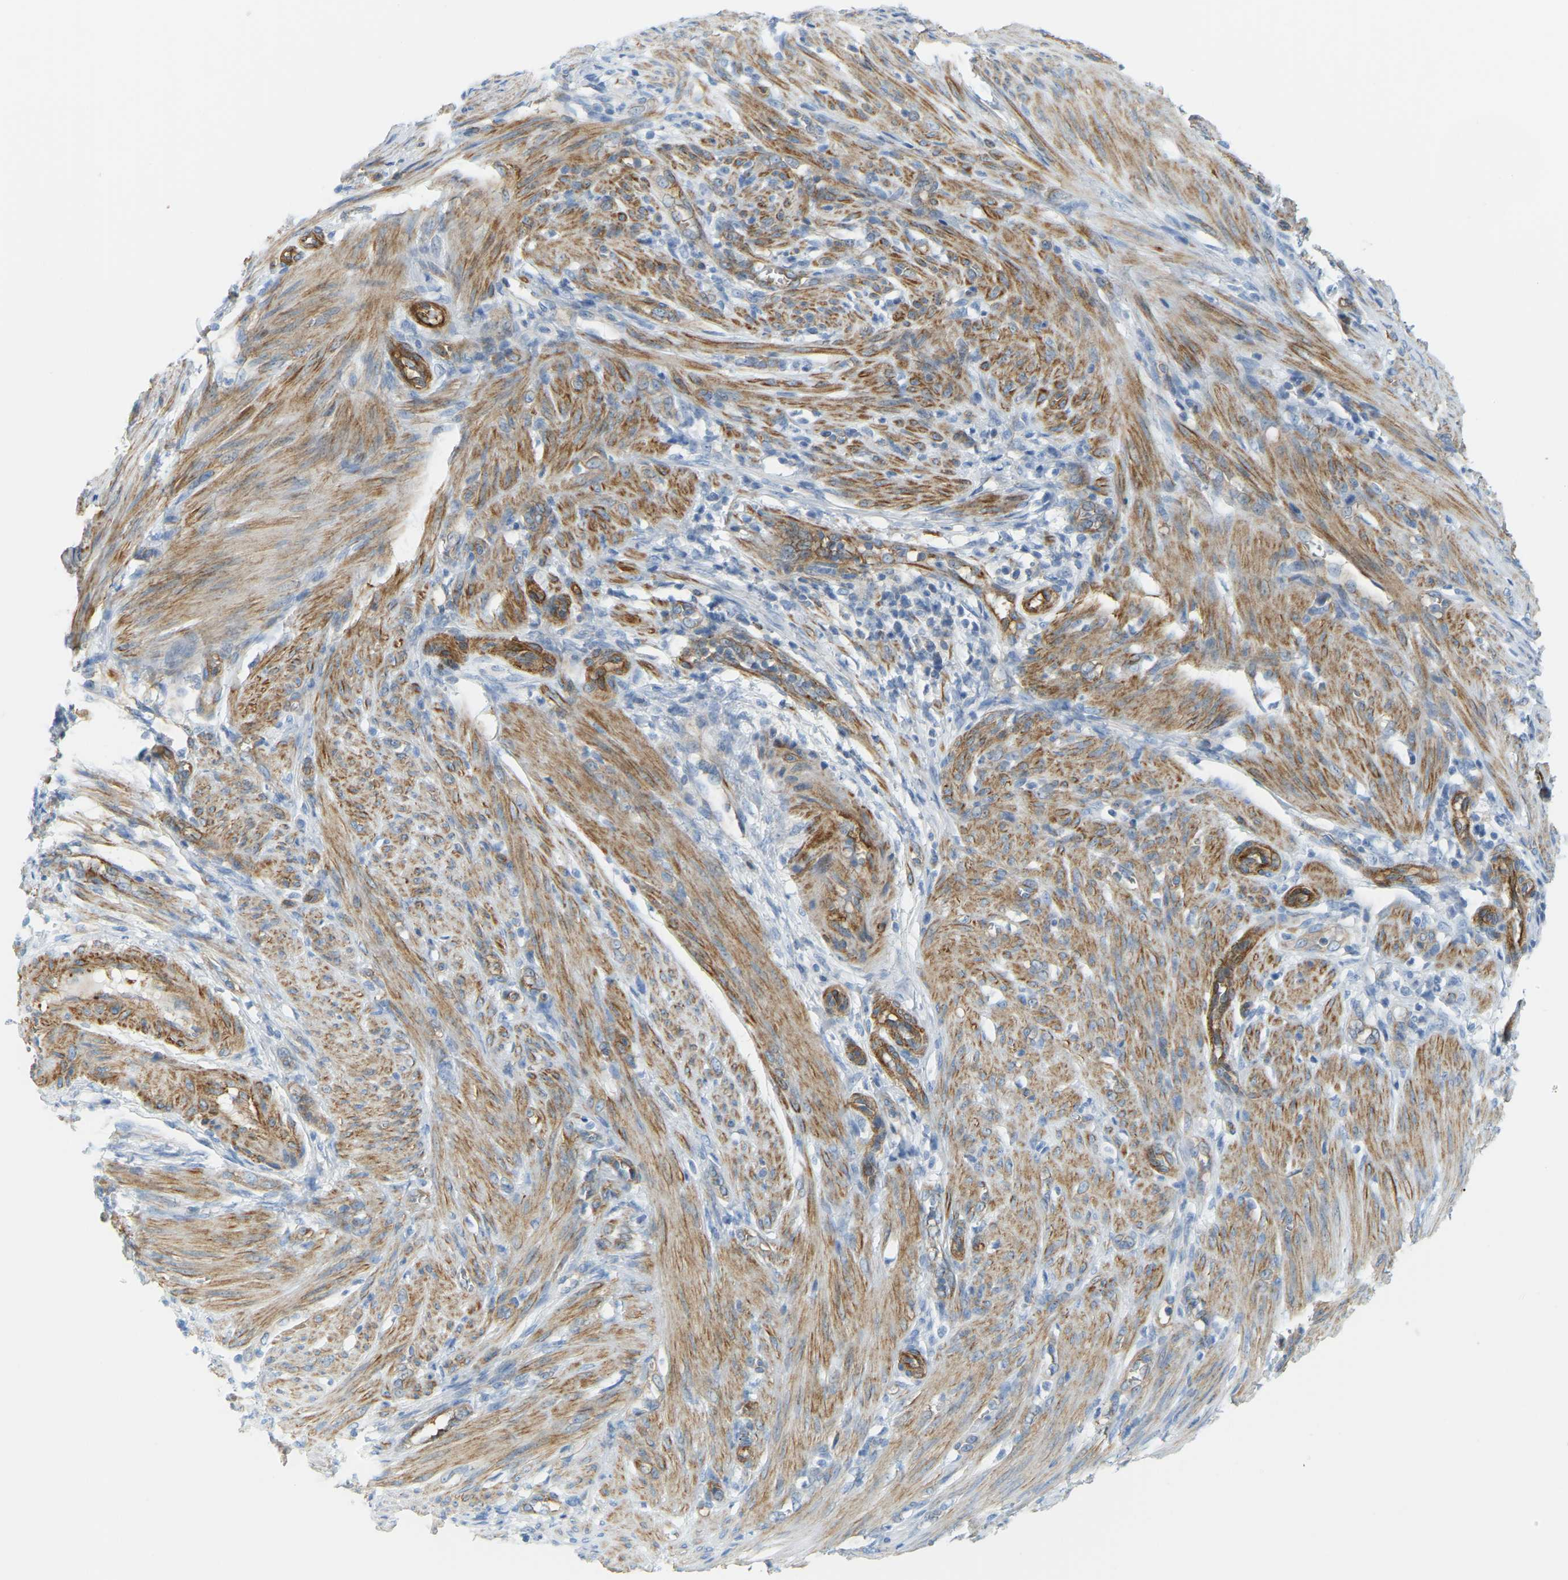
{"staining": {"intensity": "negative", "quantity": "none", "location": "none"}, "tissue": "endometrial cancer", "cell_type": "Tumor cells", "image_type": "cancer", "snomed": [{"axis": "morphology", "description": "Adenocarcinoma, NOS"}, {"axis": "topography", "description": "Endometrium"}], "caption": "A high-resolution image shows IHC staining of adenocarcinoma (endometrial), which displays no significant staining in tumor cells.", "gene": "MYL3", "patient": {"sex": "female", "age": 70}}